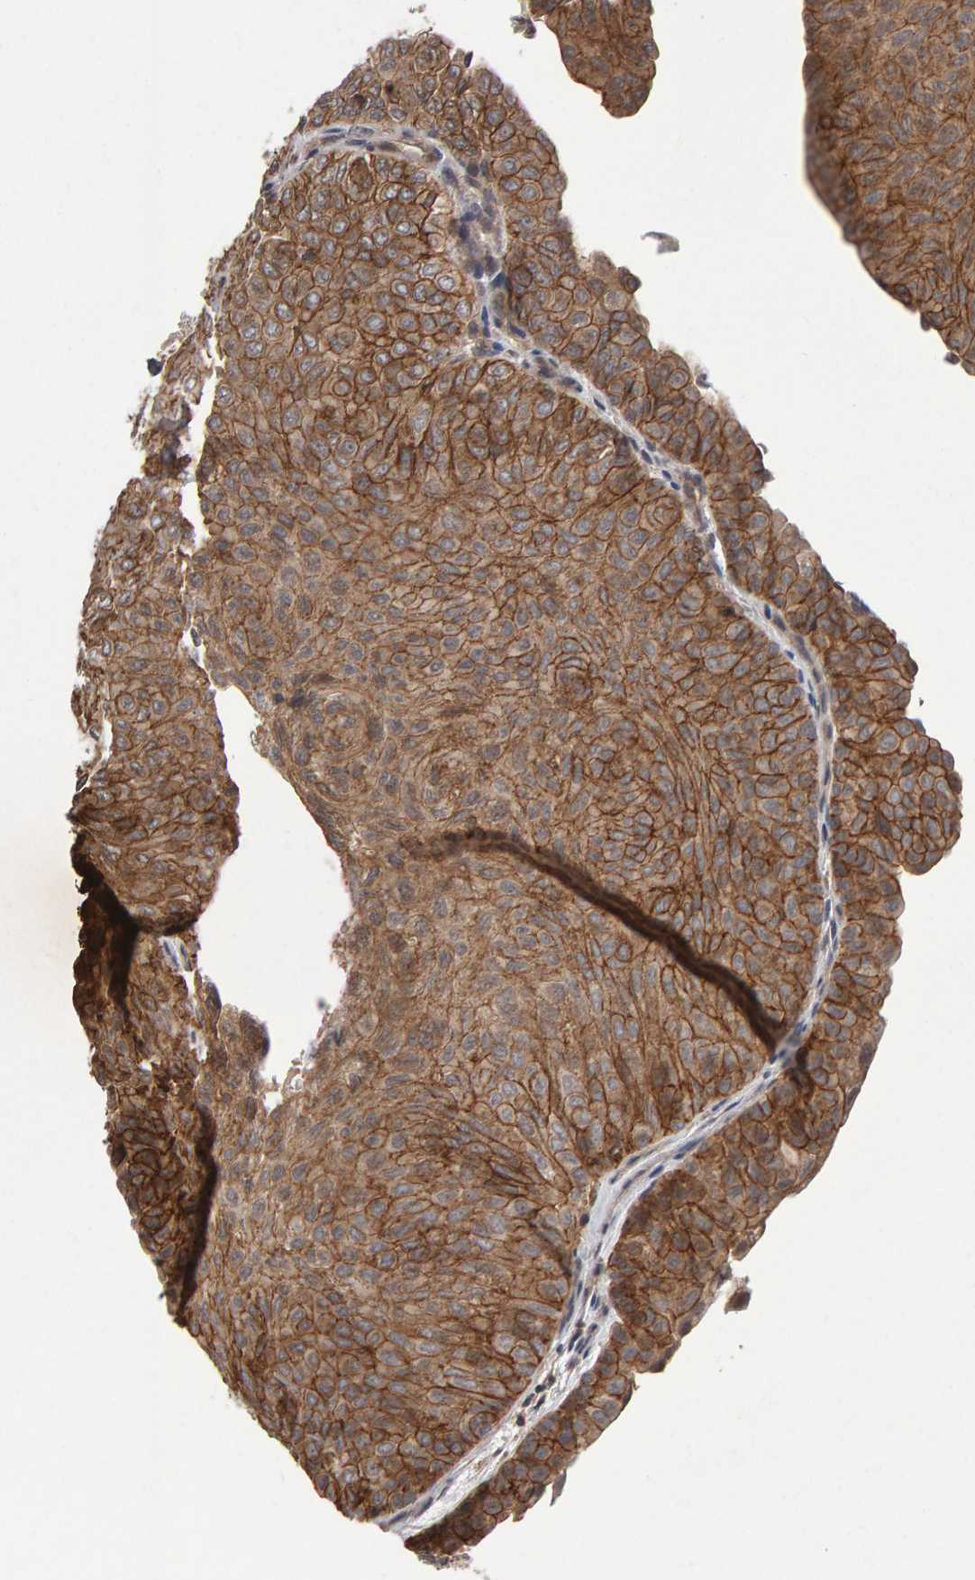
{"staining": {"intensity": "moderate", "quantity": "25%-75%", "location": "cytoplasmic/membranous"}, "tissue": "urothelial cancer", "cell_type": "Tumor cells", "image_type": "cancer", "snomed": [{"axis": "morphology", "description": "Urothelial carcinoma, Low grade"}, {"axis": "topography", "description": "Urinary bladder"}], "caption": "A brown stain labels moderate cytoplasmic/membranous positivity of a protein in urothelial cancer tumor cells. Using DAB (3,3'-diaminobenzidine) (brown) and hematoxylin (blue) stains, captured at high magnification using brightfield microscopy.", "gene": "SCRIB", "patient": {"sex": "male", "age": 78}}